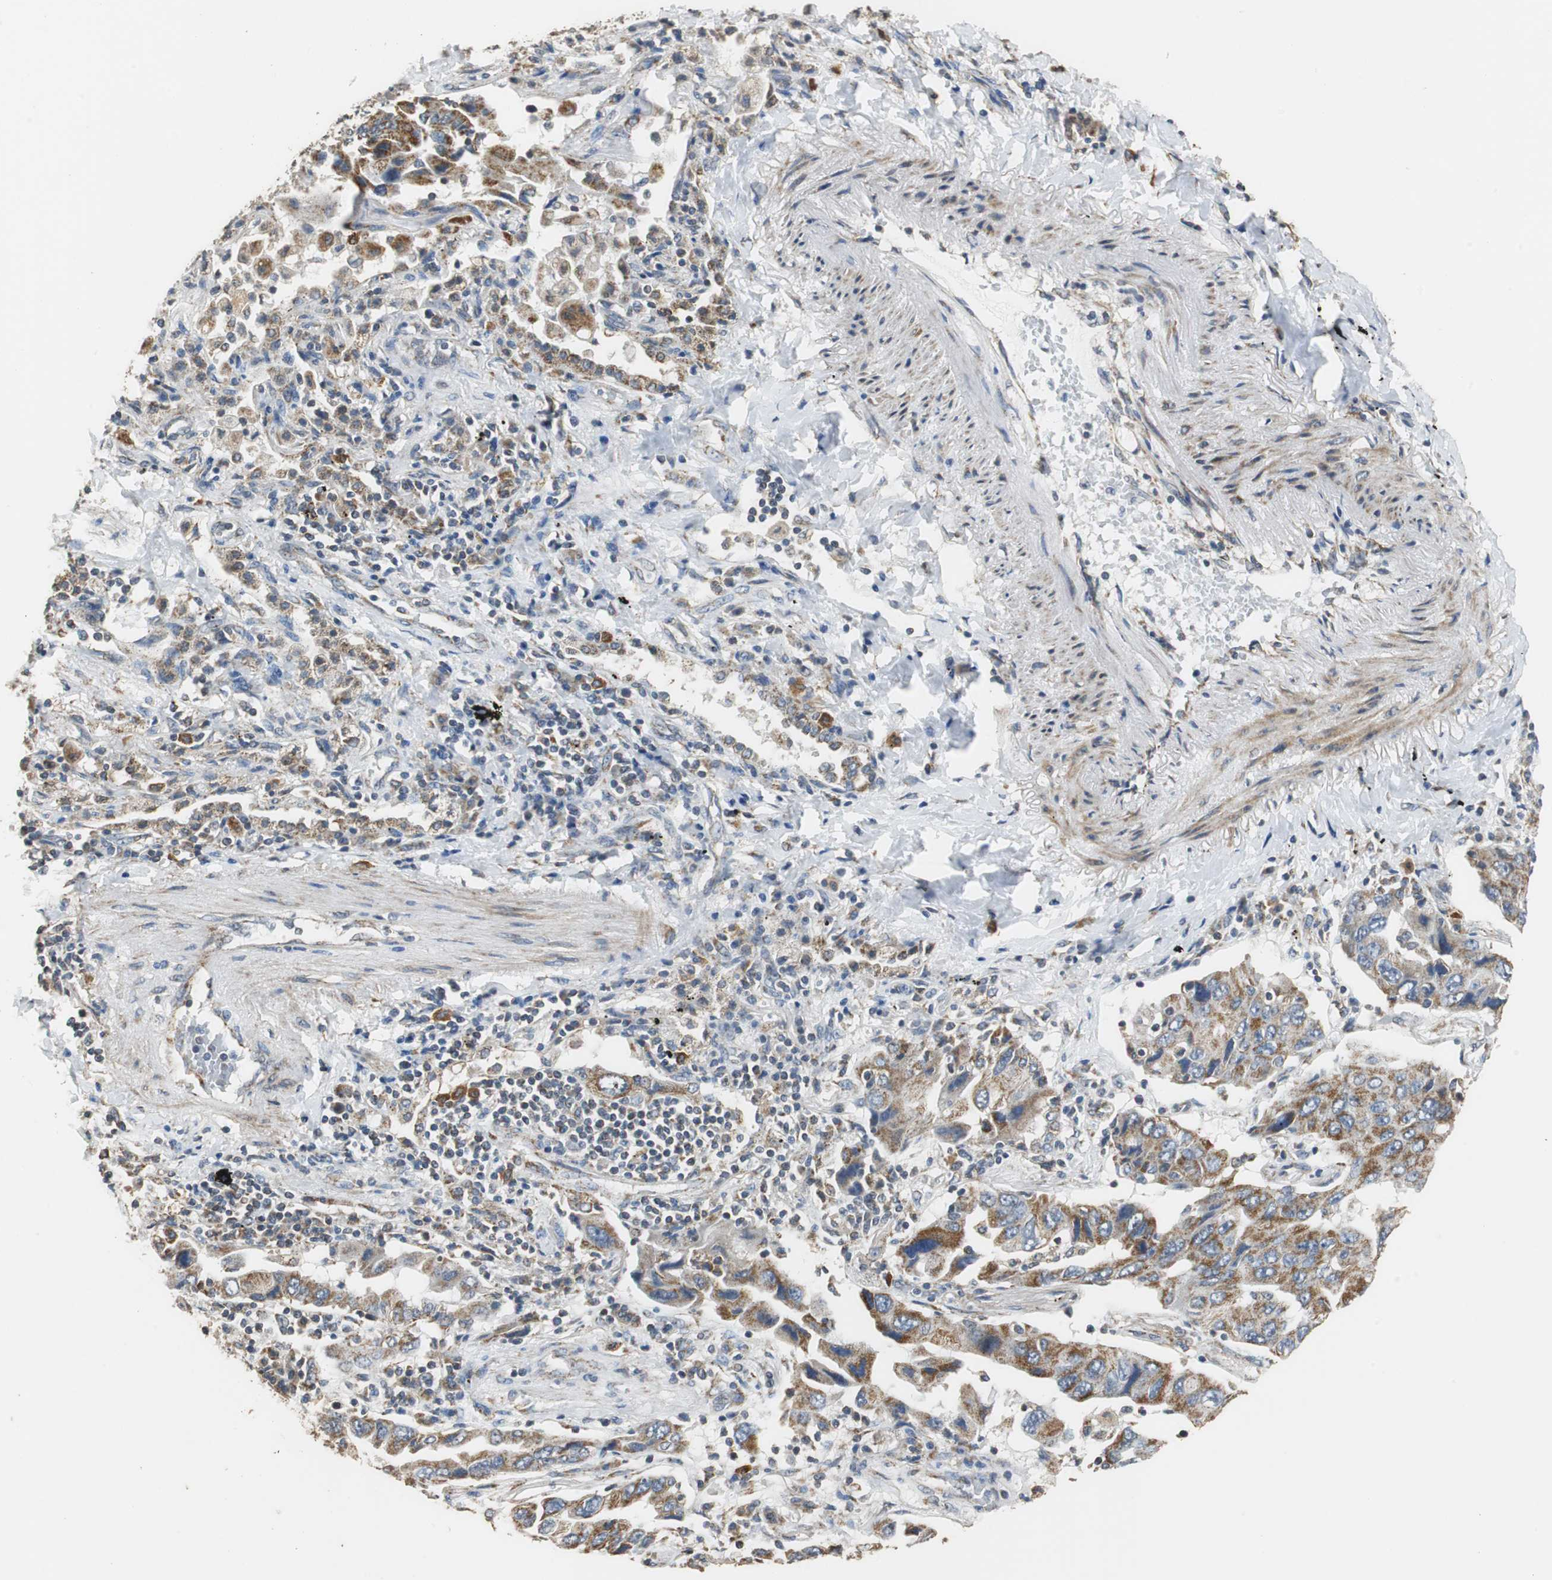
{"staining": {"intensity": "moderate", "quantity": ">75%", "location": "cytoplasmic/membranous"}, "tissue": "lung cancer", "cell_type": "Tumor cells", "image_type": "cancer", "snomed": [{"axis": "morphology", "description": "Adenocarcinoma, NOS"}, {"axis": "topography", "description": "Lung"}], "caption": "Moderate cytoplasmic/membranous protein expression is identified in about >75% of tumor cells in adenocarcinoma (lung).", "gene": "HMGCL", "patient": {"sex": "female", "age": 65}}